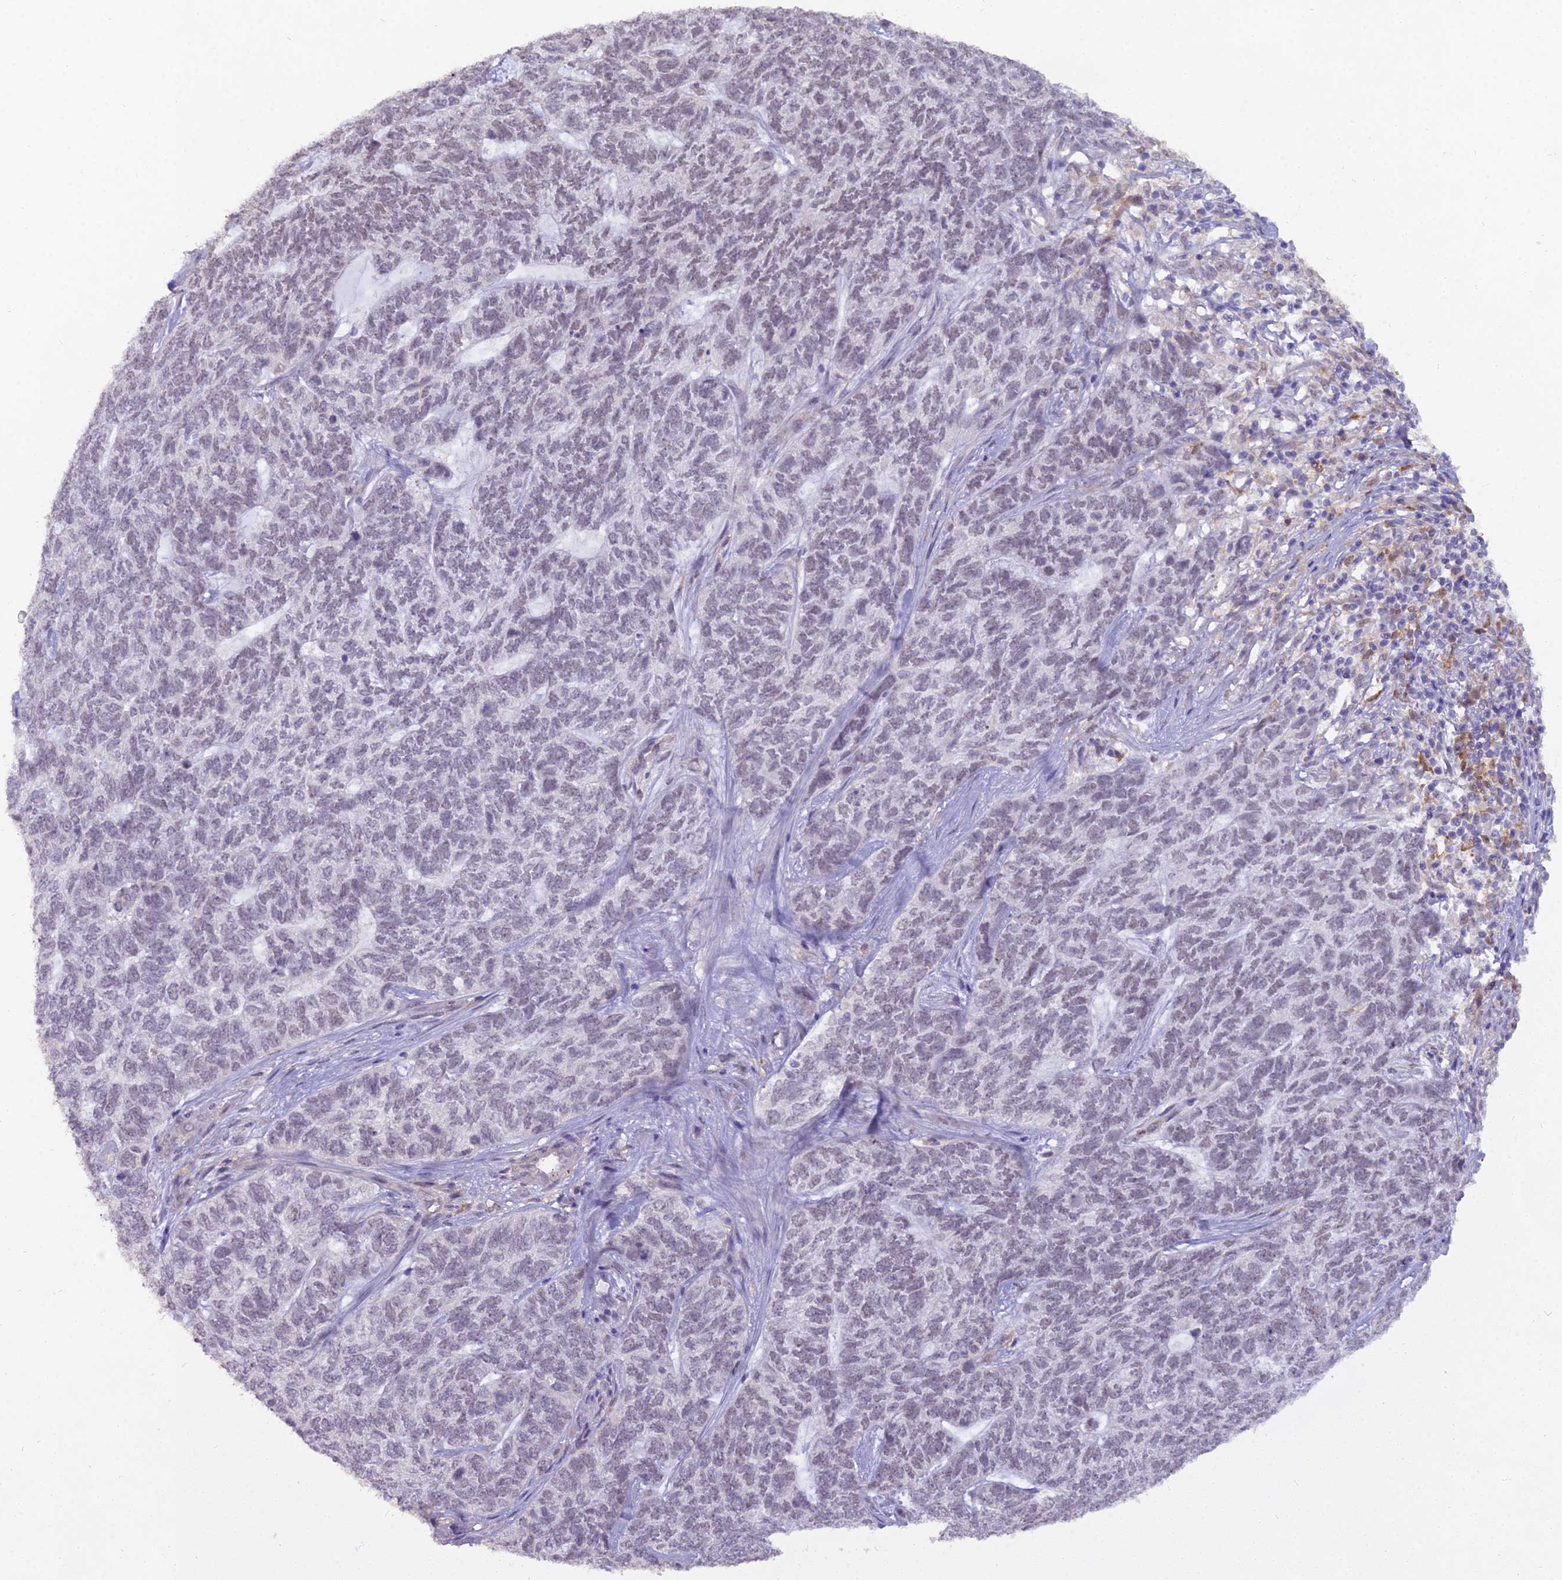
{"staining": {"intensity": "negative", "quantity": "none", "location": "none"}, "tissue": "skin cancer", "cell_type": "Tumor cells", "image_type": "cancer", "snomed": [{"axis": "morphology", "description": "Basal cell carcinoma"}, {"axis": "topography", "description": "Skin"}], "caption": "A photomicrograph of skin cancer stained for a protein displays no brown staining in tumor cells.", "gene": "BLNK", "patient": {"sex": "female", "age": 65}}